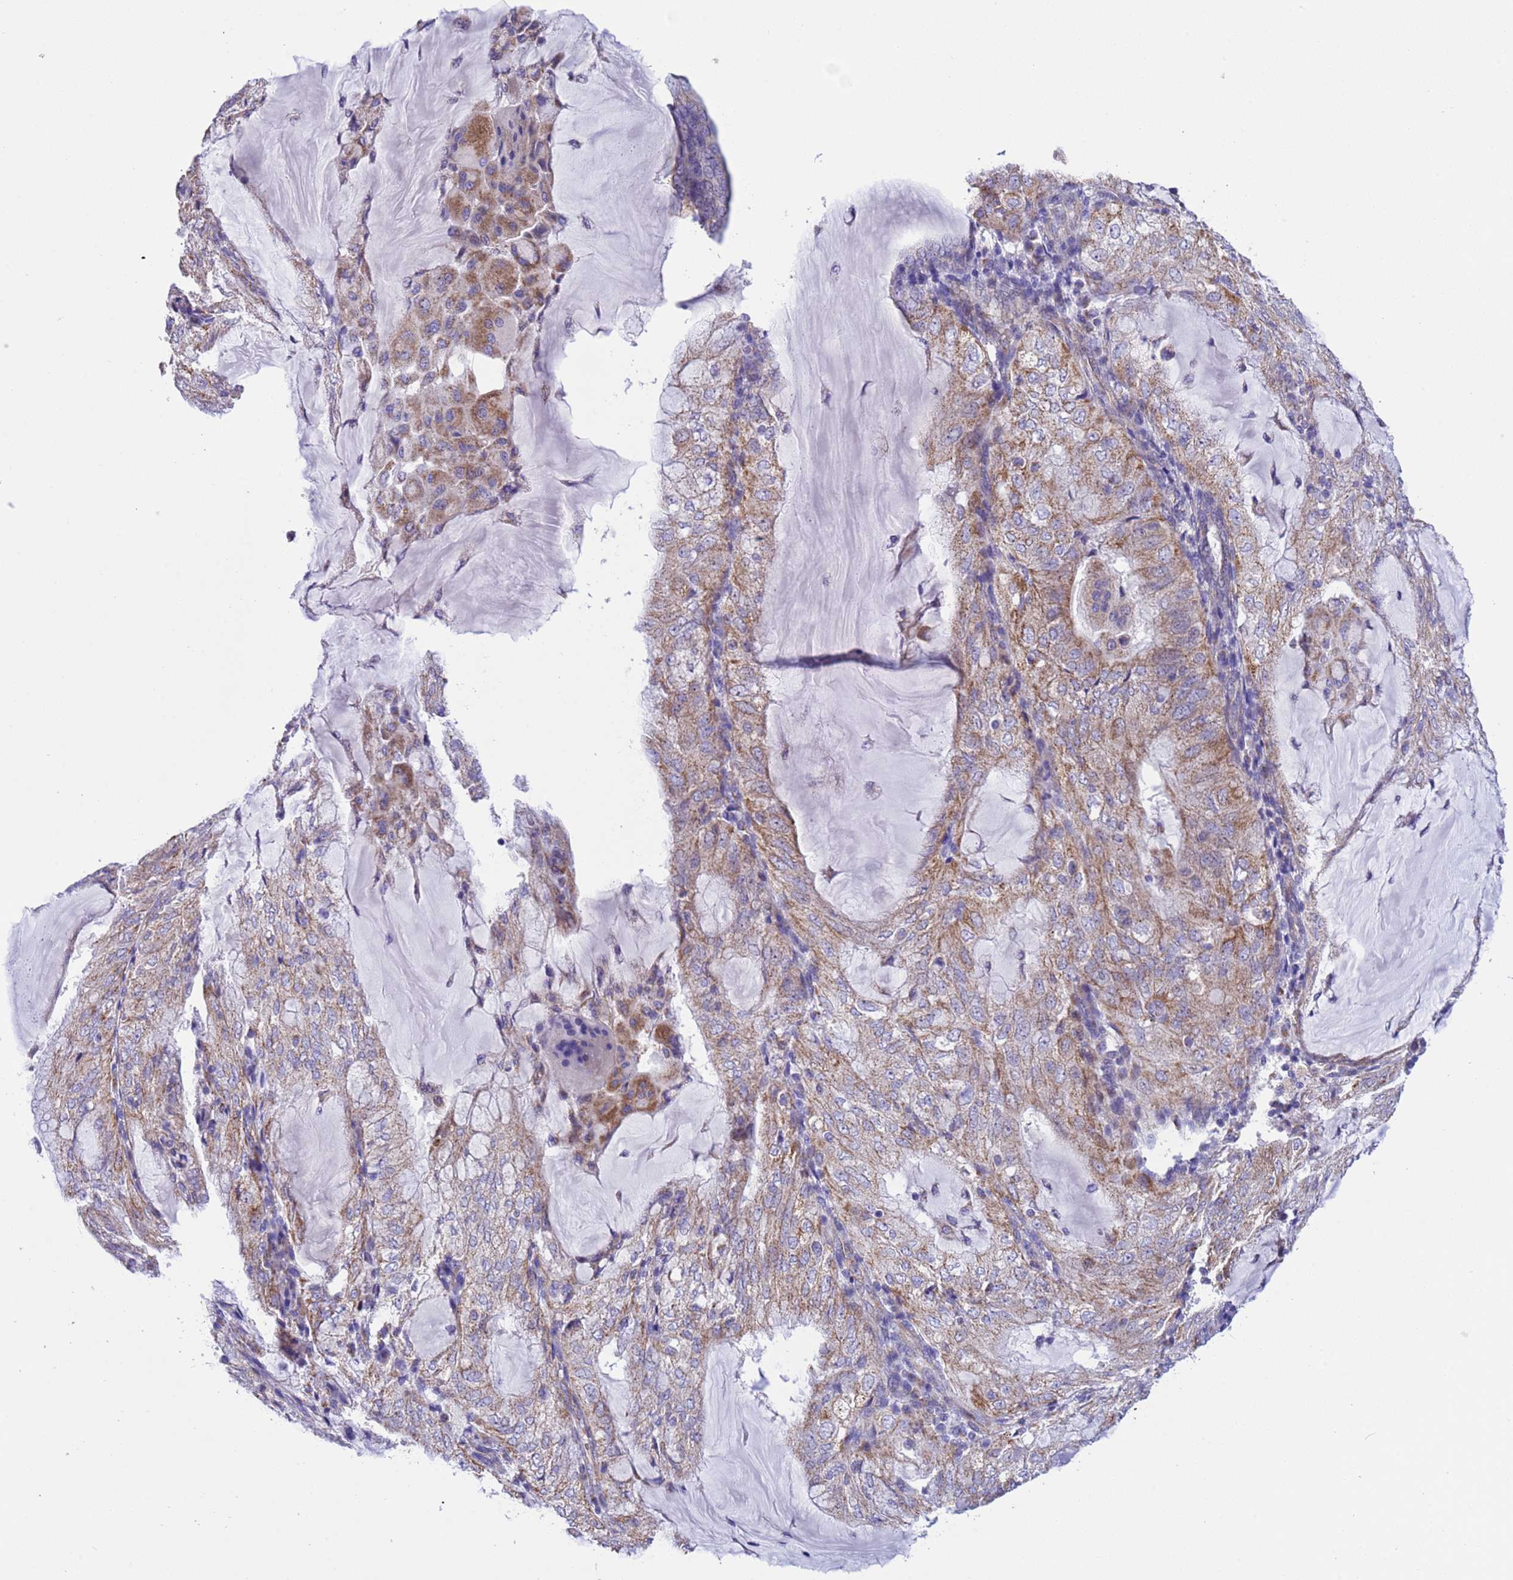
{"staining": {"intensity": "moderate", "quantity": "25%-75%", "location": "cytoplasmic/membranous"}, "tissue": "endometrial cancer", "cell_type": "Tumor cells", "image_type": "cancer", "snomed": [{"axis": "morphology", "description": "Adenocarcinoma, NOS"}, {"axis": "topography", "description": "Endometrium"}], "caption": "DAB immunohistochemical staining of human endometrial cancer shows moderate cytoplasmic/membranous protein positivity in approximately 25%-75% of tumor cells.", "gene": "CCDC191", "patient": {"sex": "female", "age": 81}}